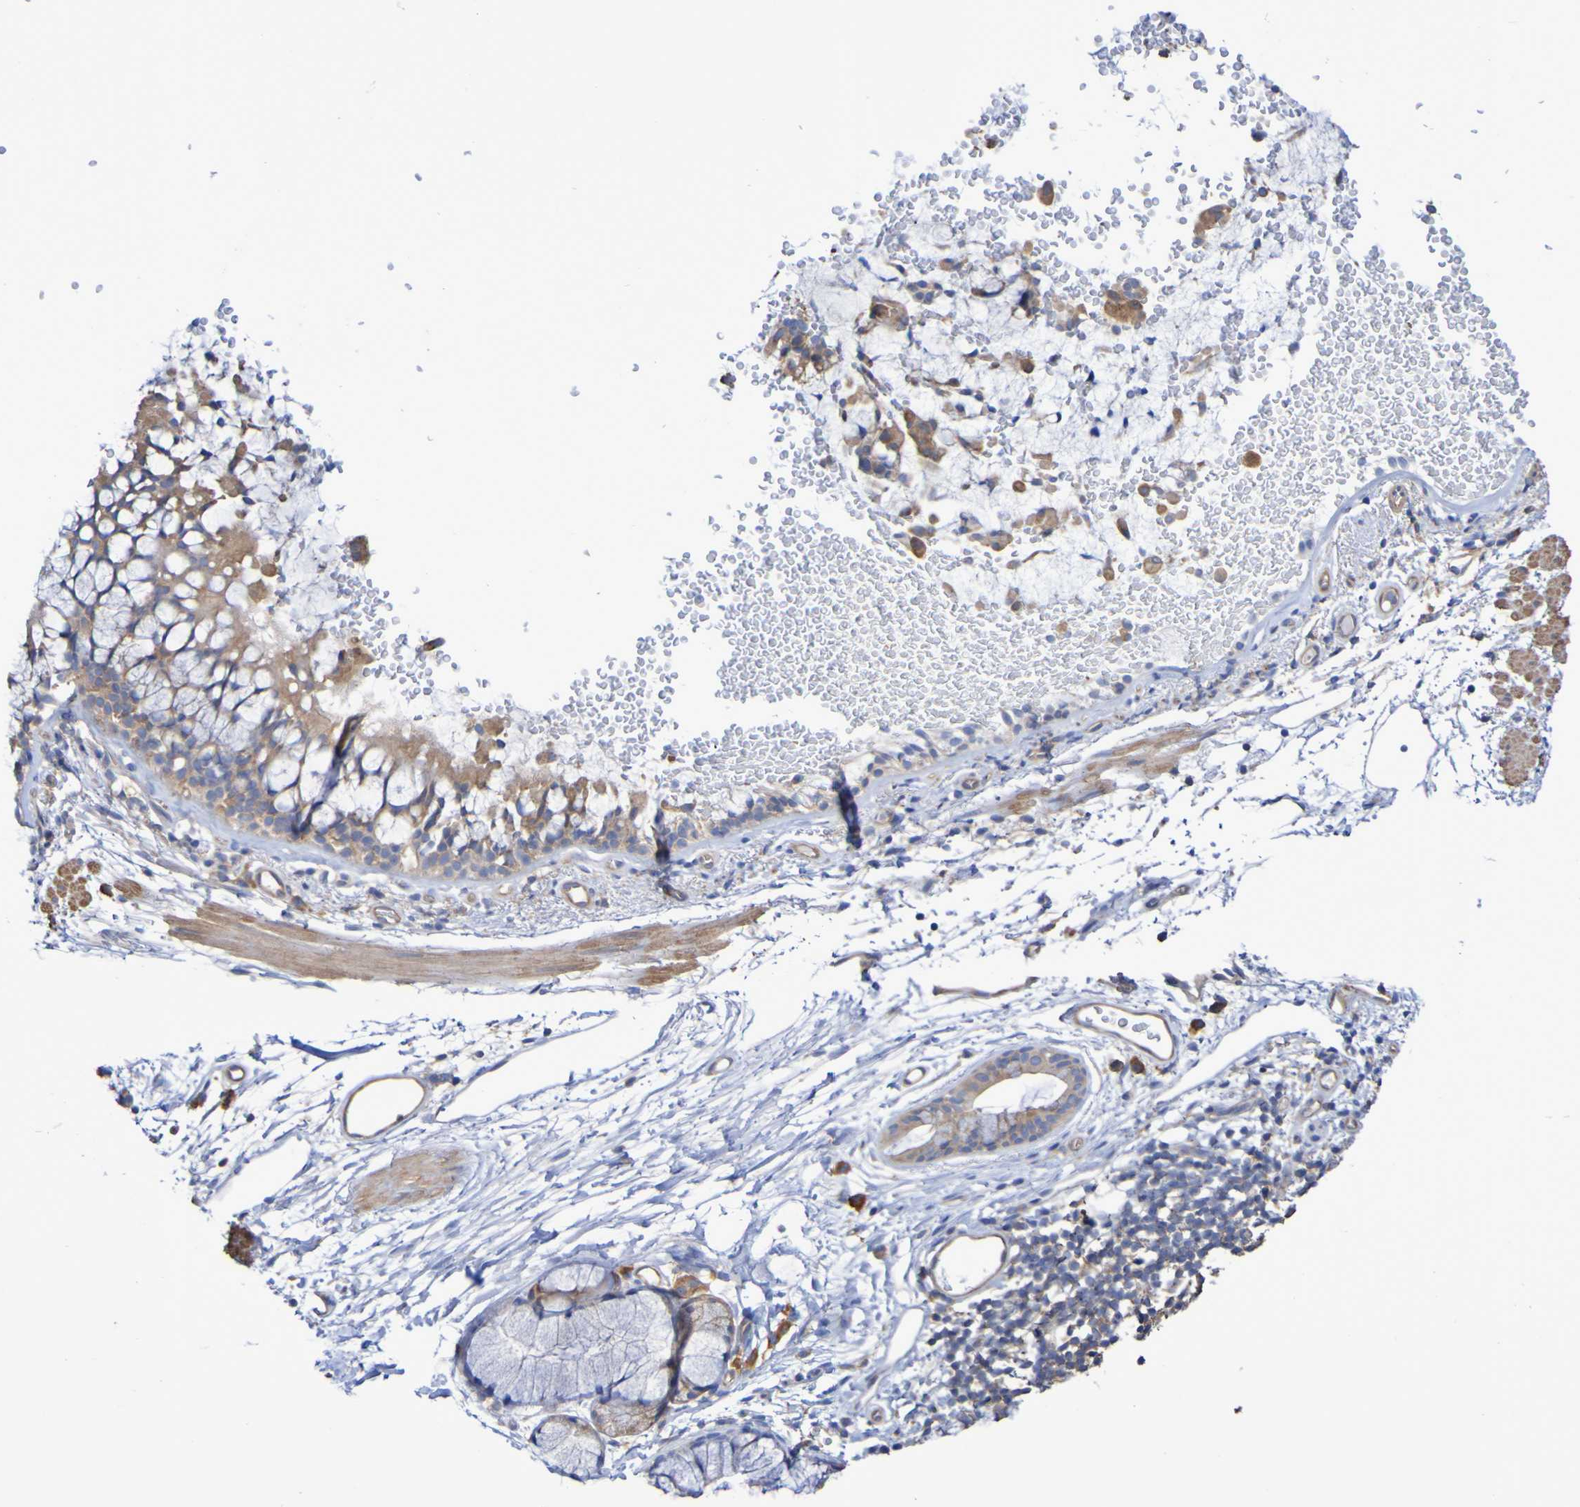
{"staining": {"intensity": "moderate", "quantity": ">75%", "location": "cytoplasmic/membranous"}, "tissue": "bronchus", "cell_type": "Respiratory epithelial cells", "image_type": "normal", "snomed": [{"axis": "morphology", "description": "Normal tissue, NOS"}, {"axis": "topography", "description": "Cartilage tissue"}, {"axis": "topography", "description": "Bronchus"}], "caption": "Immunohistochemical staining of unremarkable human bronchus shows >75% levels of moderate cytoplasmic/membranous protein staining in approximately >75% of respiratory epithelial cells.", "gene": "SYNJ1", "patient": {"sex": "female", "age": 53}}